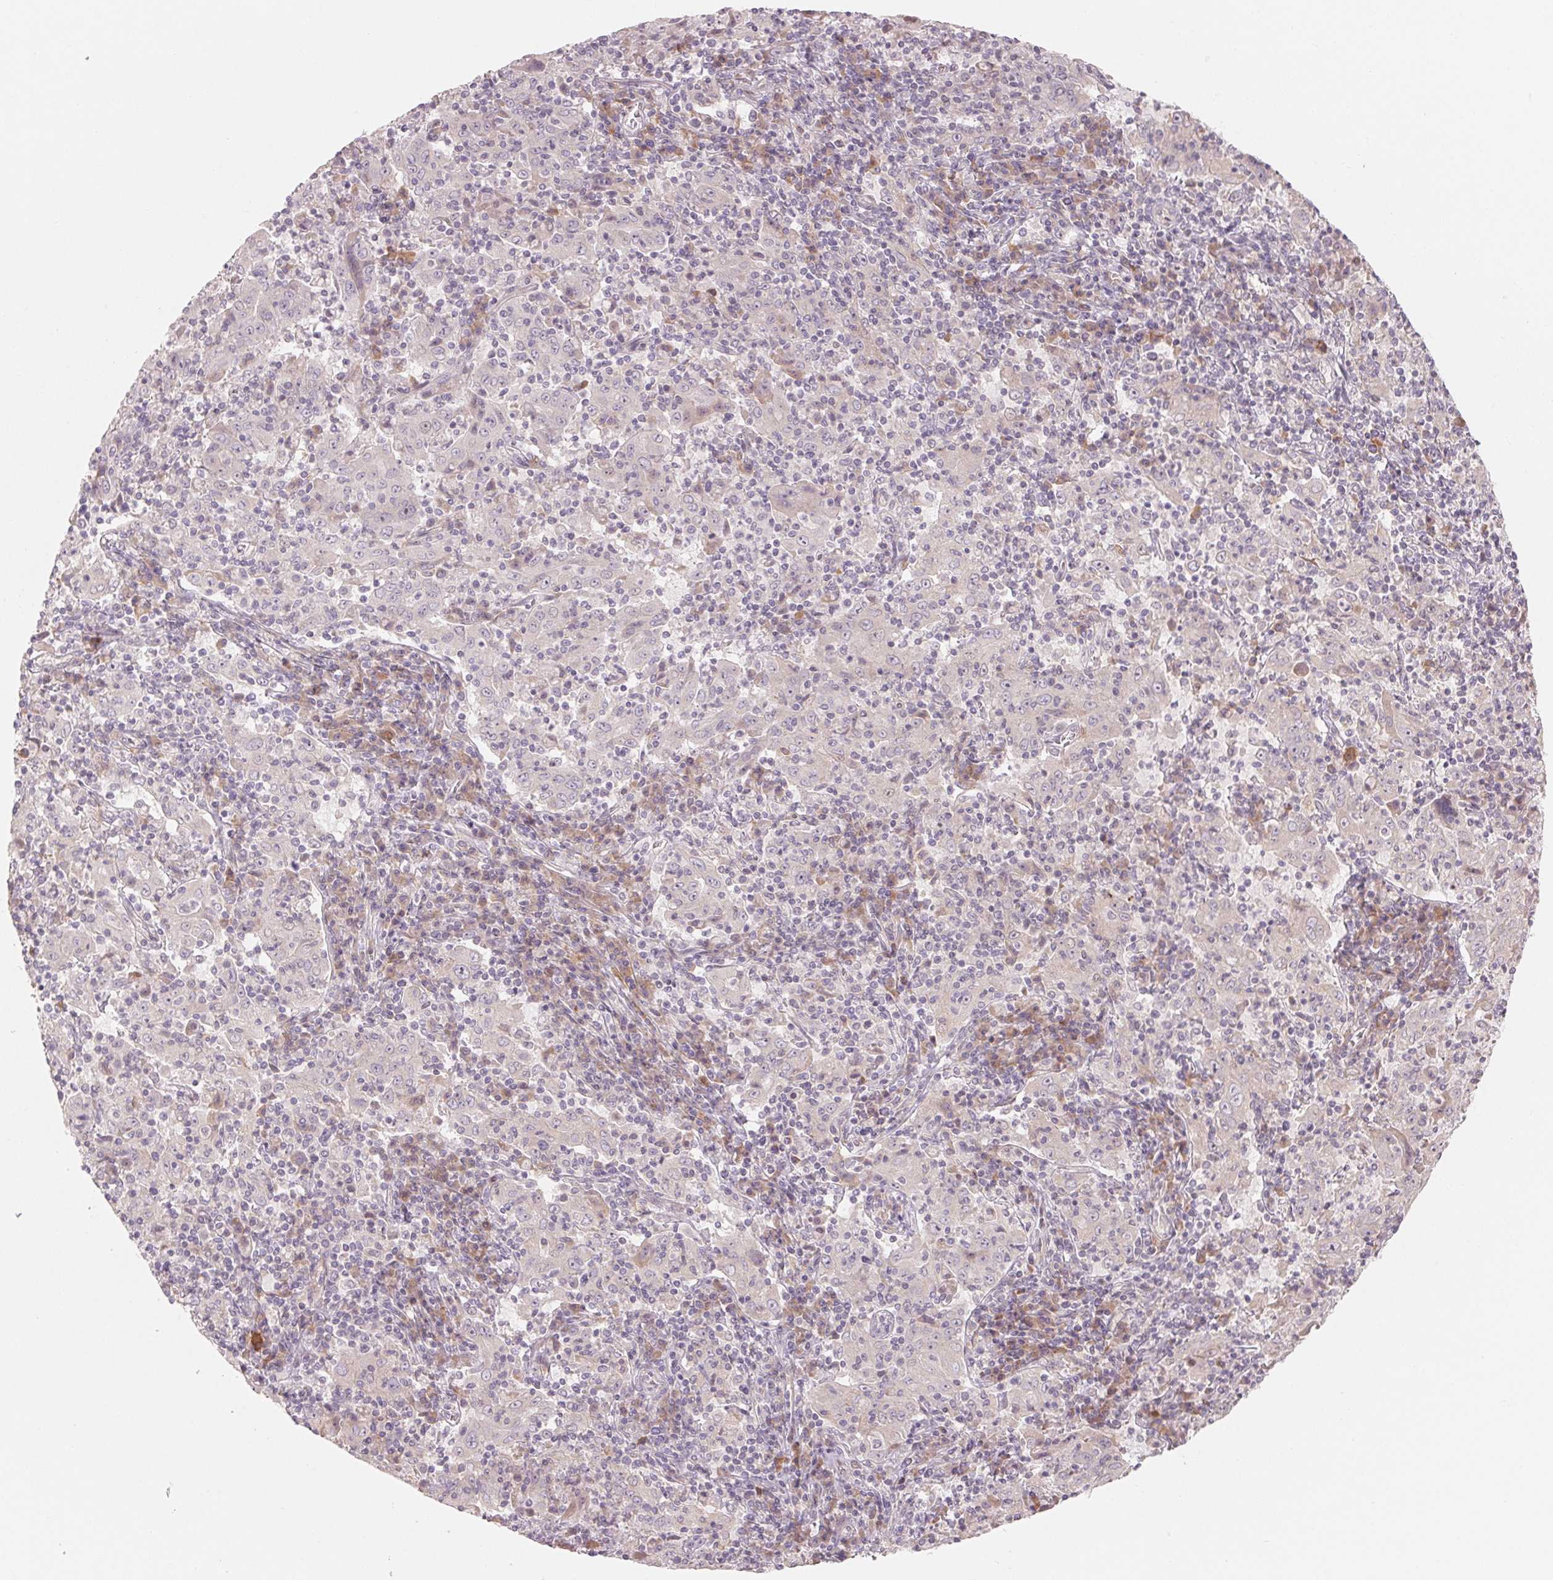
{"staining": {"intensity": "negative", "quantity": "none", "location": "none"}, "tissue": "pancreatic cancer", "cell_type": "Tumor cells", "image_type": "cancer", "snomed": [{"axis": "morphology", "description": "Adenocarcinoma, NOS"}, {"axis": "topography", "description": "Pancreas"}], "caption": "A micrograph of pancreatic cancer stained for a protein reveals no brown staining in tumor cells.", "gene": "DENND2C", "patient": {"sex": "male", "age": 63}}